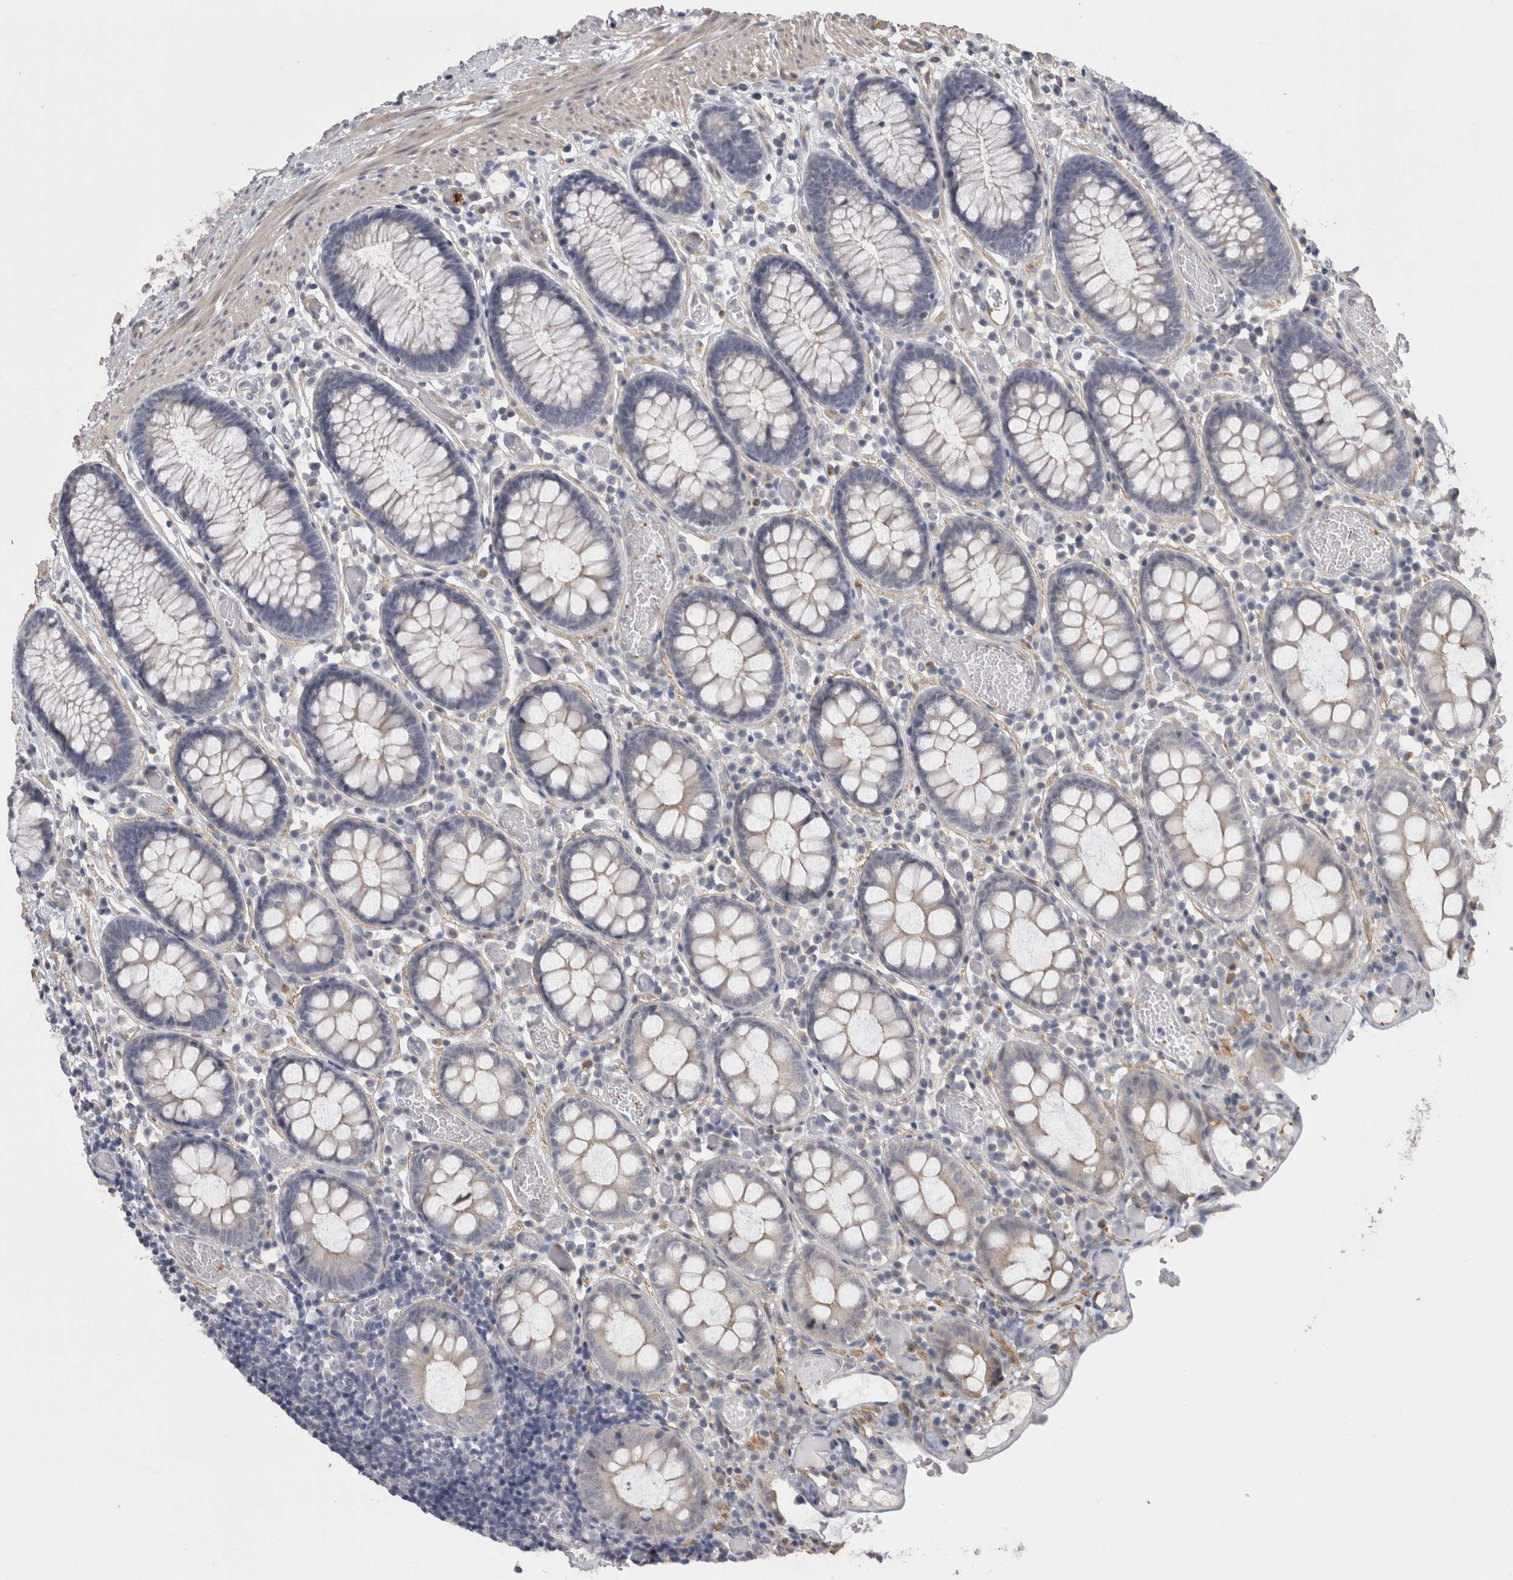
{"staining": {"intensity": "strong", "quantity": ">75%", "location": "cytoplasmic/membranous"}, "tissue": "colon", "cell_type": "Endothelial cells", "image_type": "normal", "snomed": [{"axis": "morphology", "description": "Normal tissue, NOS"}, {"axis": "topography", "description": "Colon"}], "caption": "An immunohistochemistry histopathology image of normal tissue is shown. Protein staining in brown highlights strong cytoplasmic/membranous positivity in colon within endothelial cells.", "gene": "RMDN1", "patient": {"sex": "male", "age": 14}}